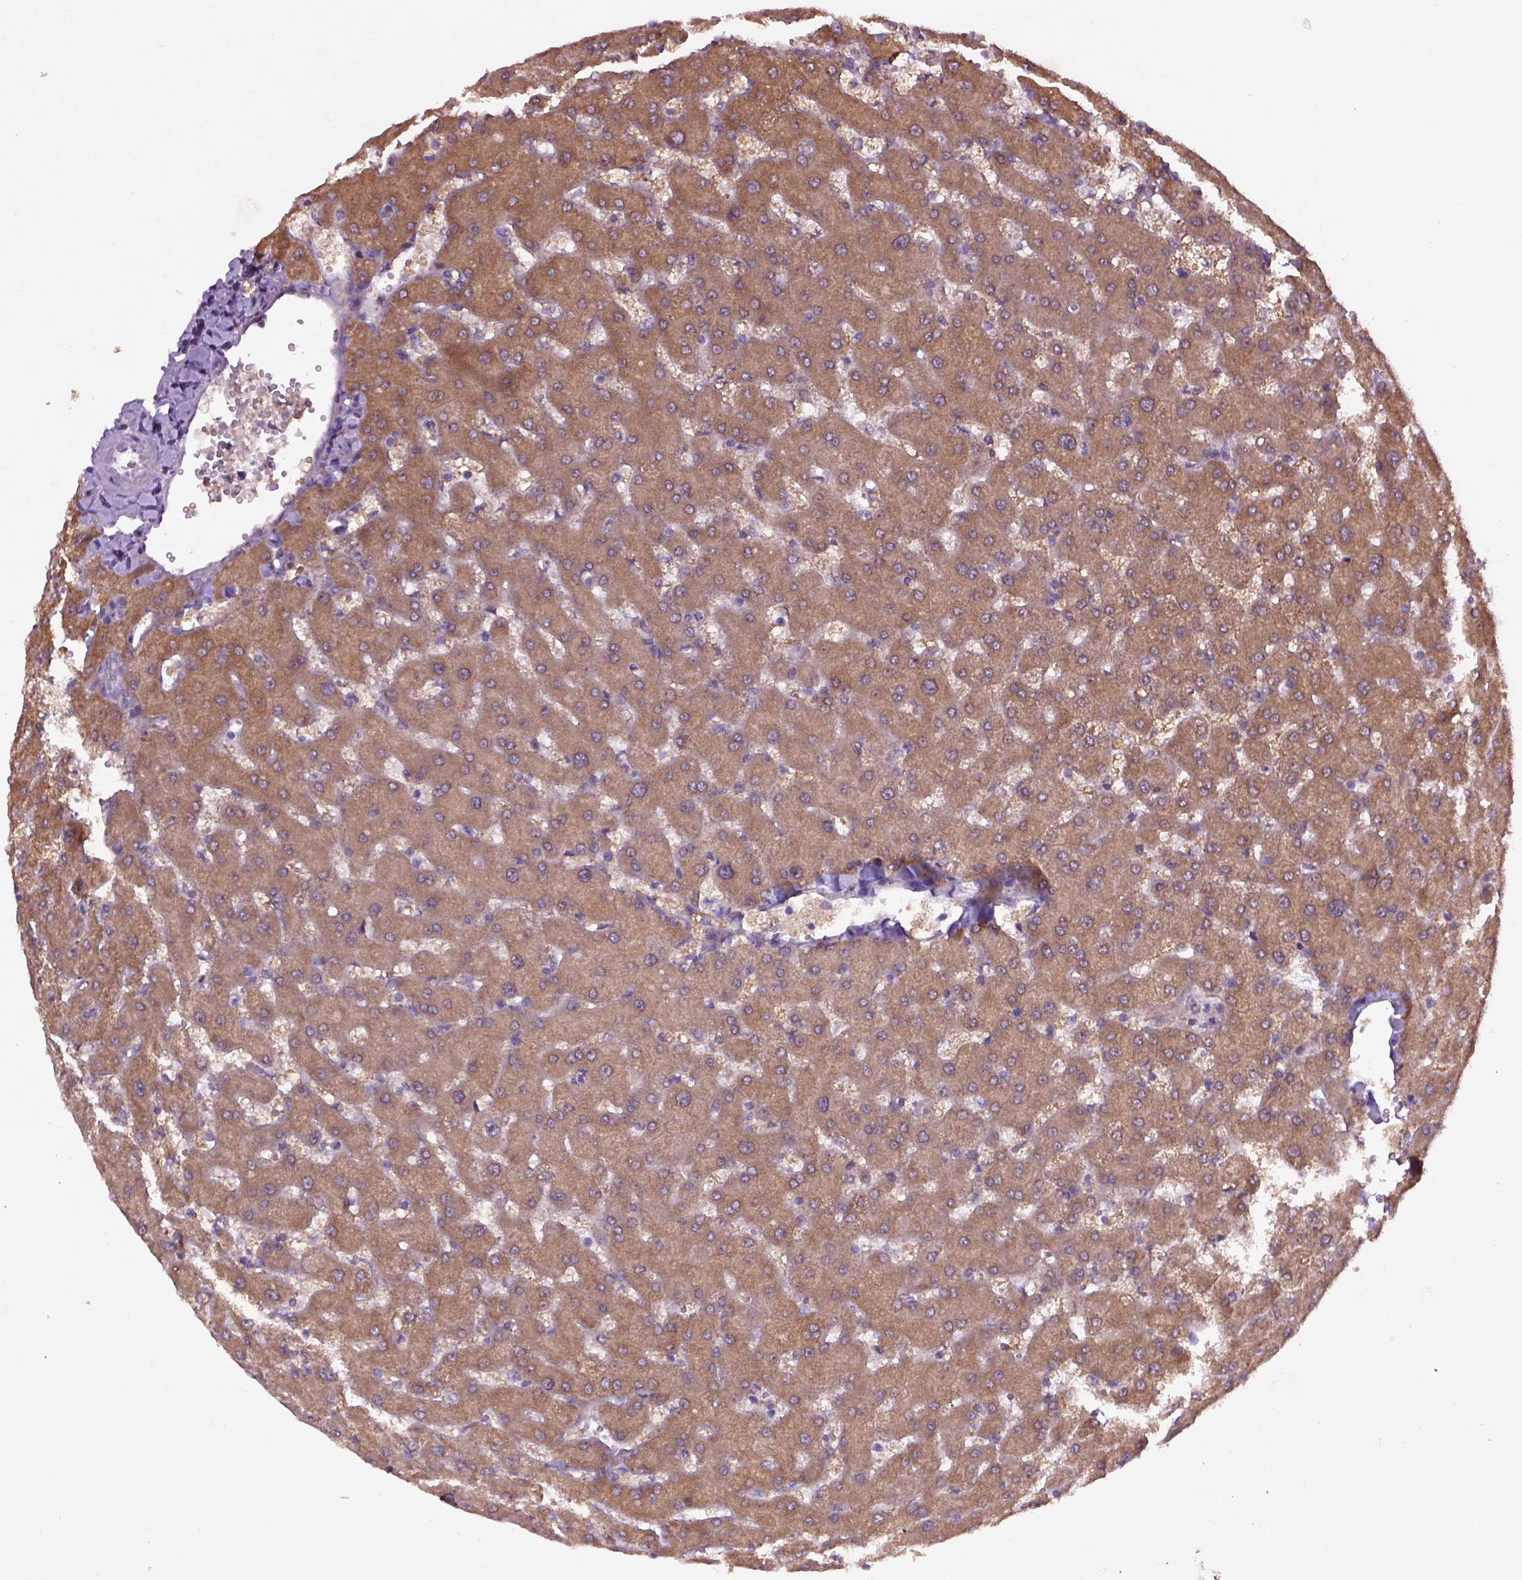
{"staining": {"intensity": "negative", "quantity": "none", "location": "none"}, "tissue": "liver", "cell_type": "Cholangiocytes", "image_type": "normal", "snomed": [{"axis": "morphology", "description": "Normal tissue, NOS"}, {"axis": "topography", "description": "Liver"}], "caption": "Human liver stained for a protein using immunohistochemistry (IHC) displays no staining in cholangiocytes.", "gene": "RAB43", "patient": {"sex": "female", "age": 63}}